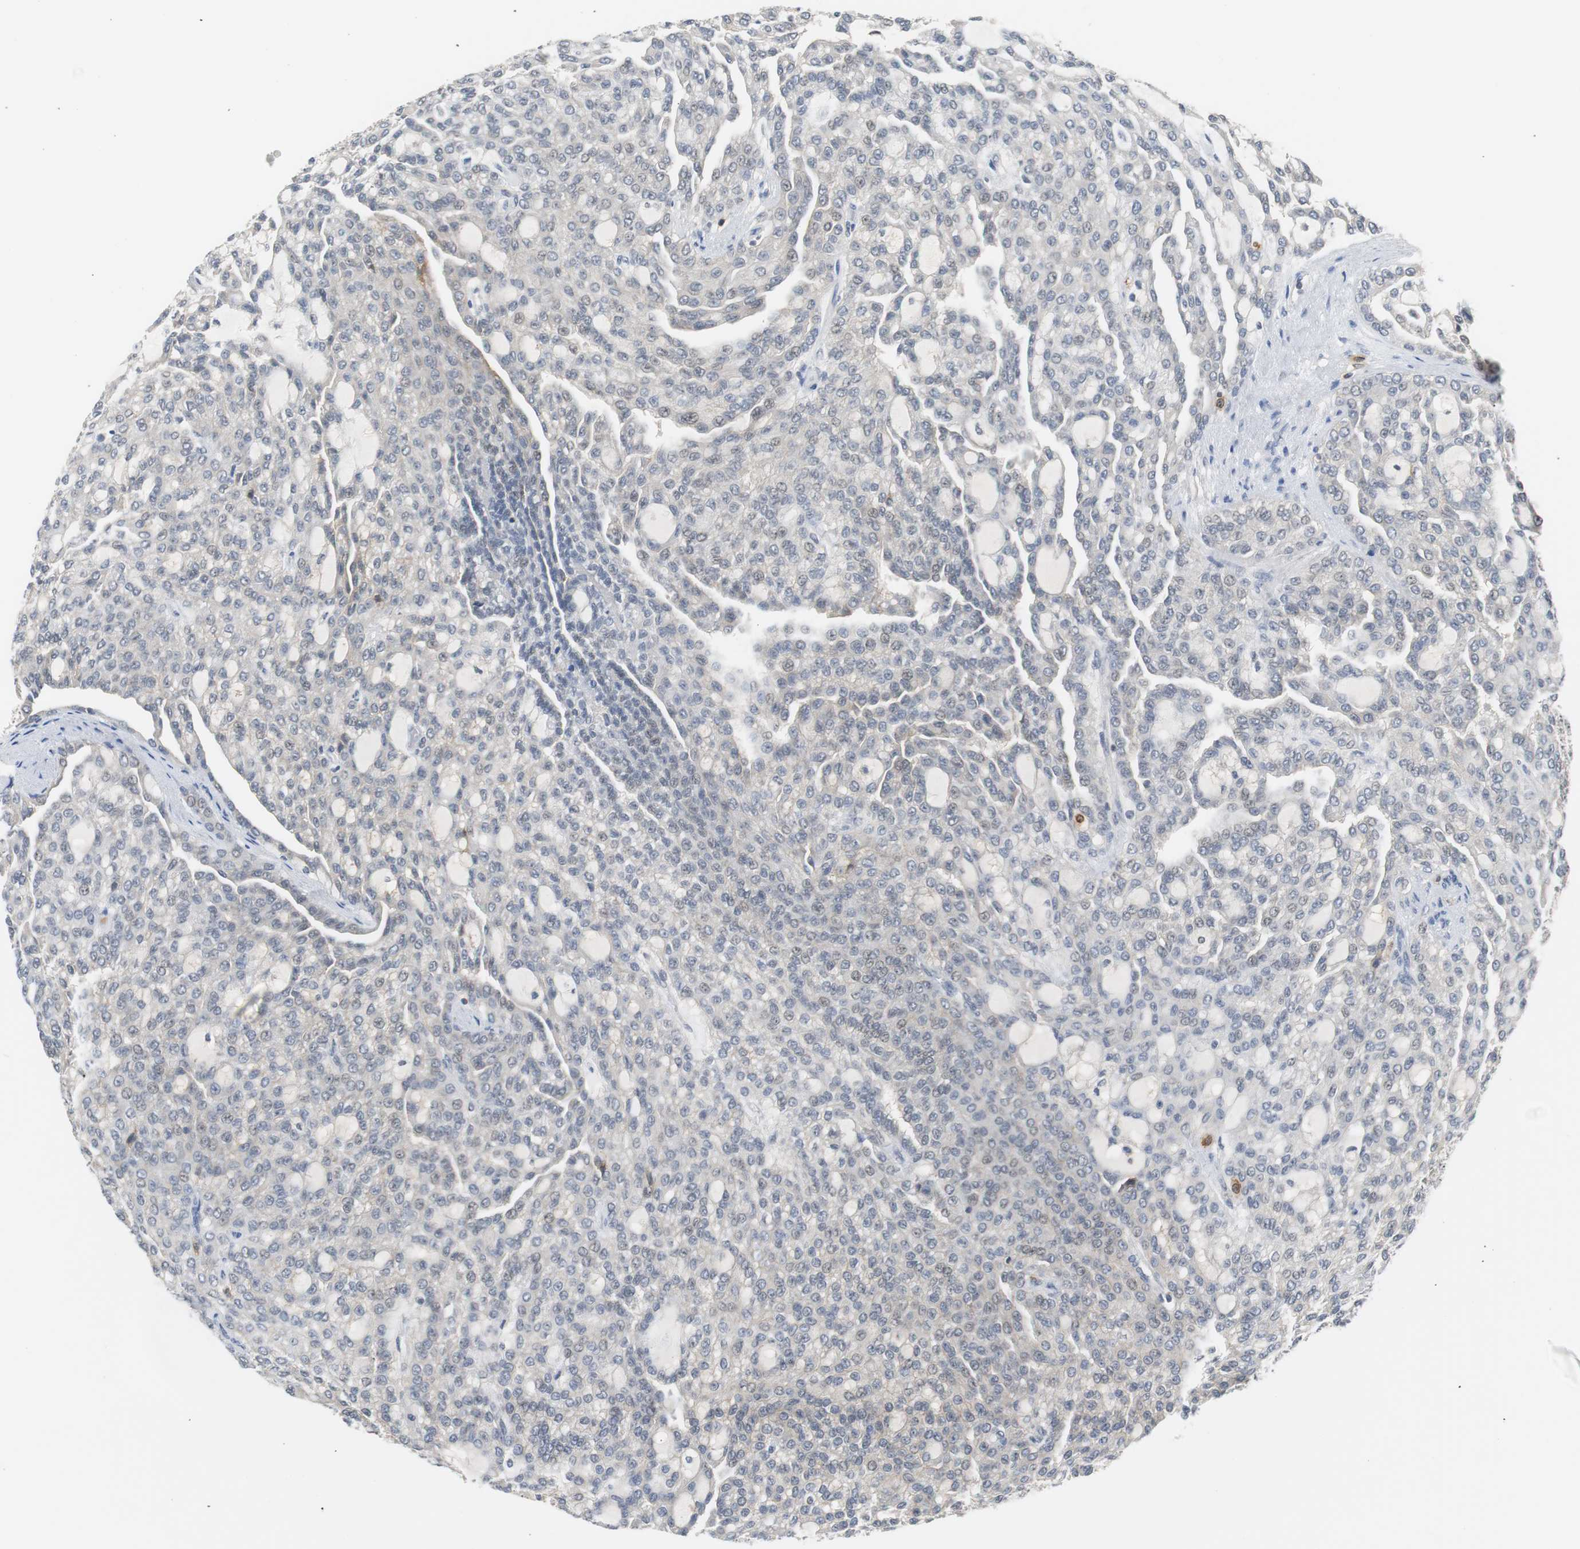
{"staining": {"intensity": "negative", "quantity": "none", "location": "none"}, "tissue": "renal cancer", "cell_type": "Tumor cells", "image_type": "cancer", "snomed": [{"axis": "morphology", "description": "Adenocarcinoma, NOS"}, {"axis": "topography", "description": "Kidney"}], "caption": "Renal adenocarcinoma was stained to show a protein in brown. There is no significant positivity in tumor cells.", "gene": "SIRT1", "patient": {"sex": "male", "age": 63}}